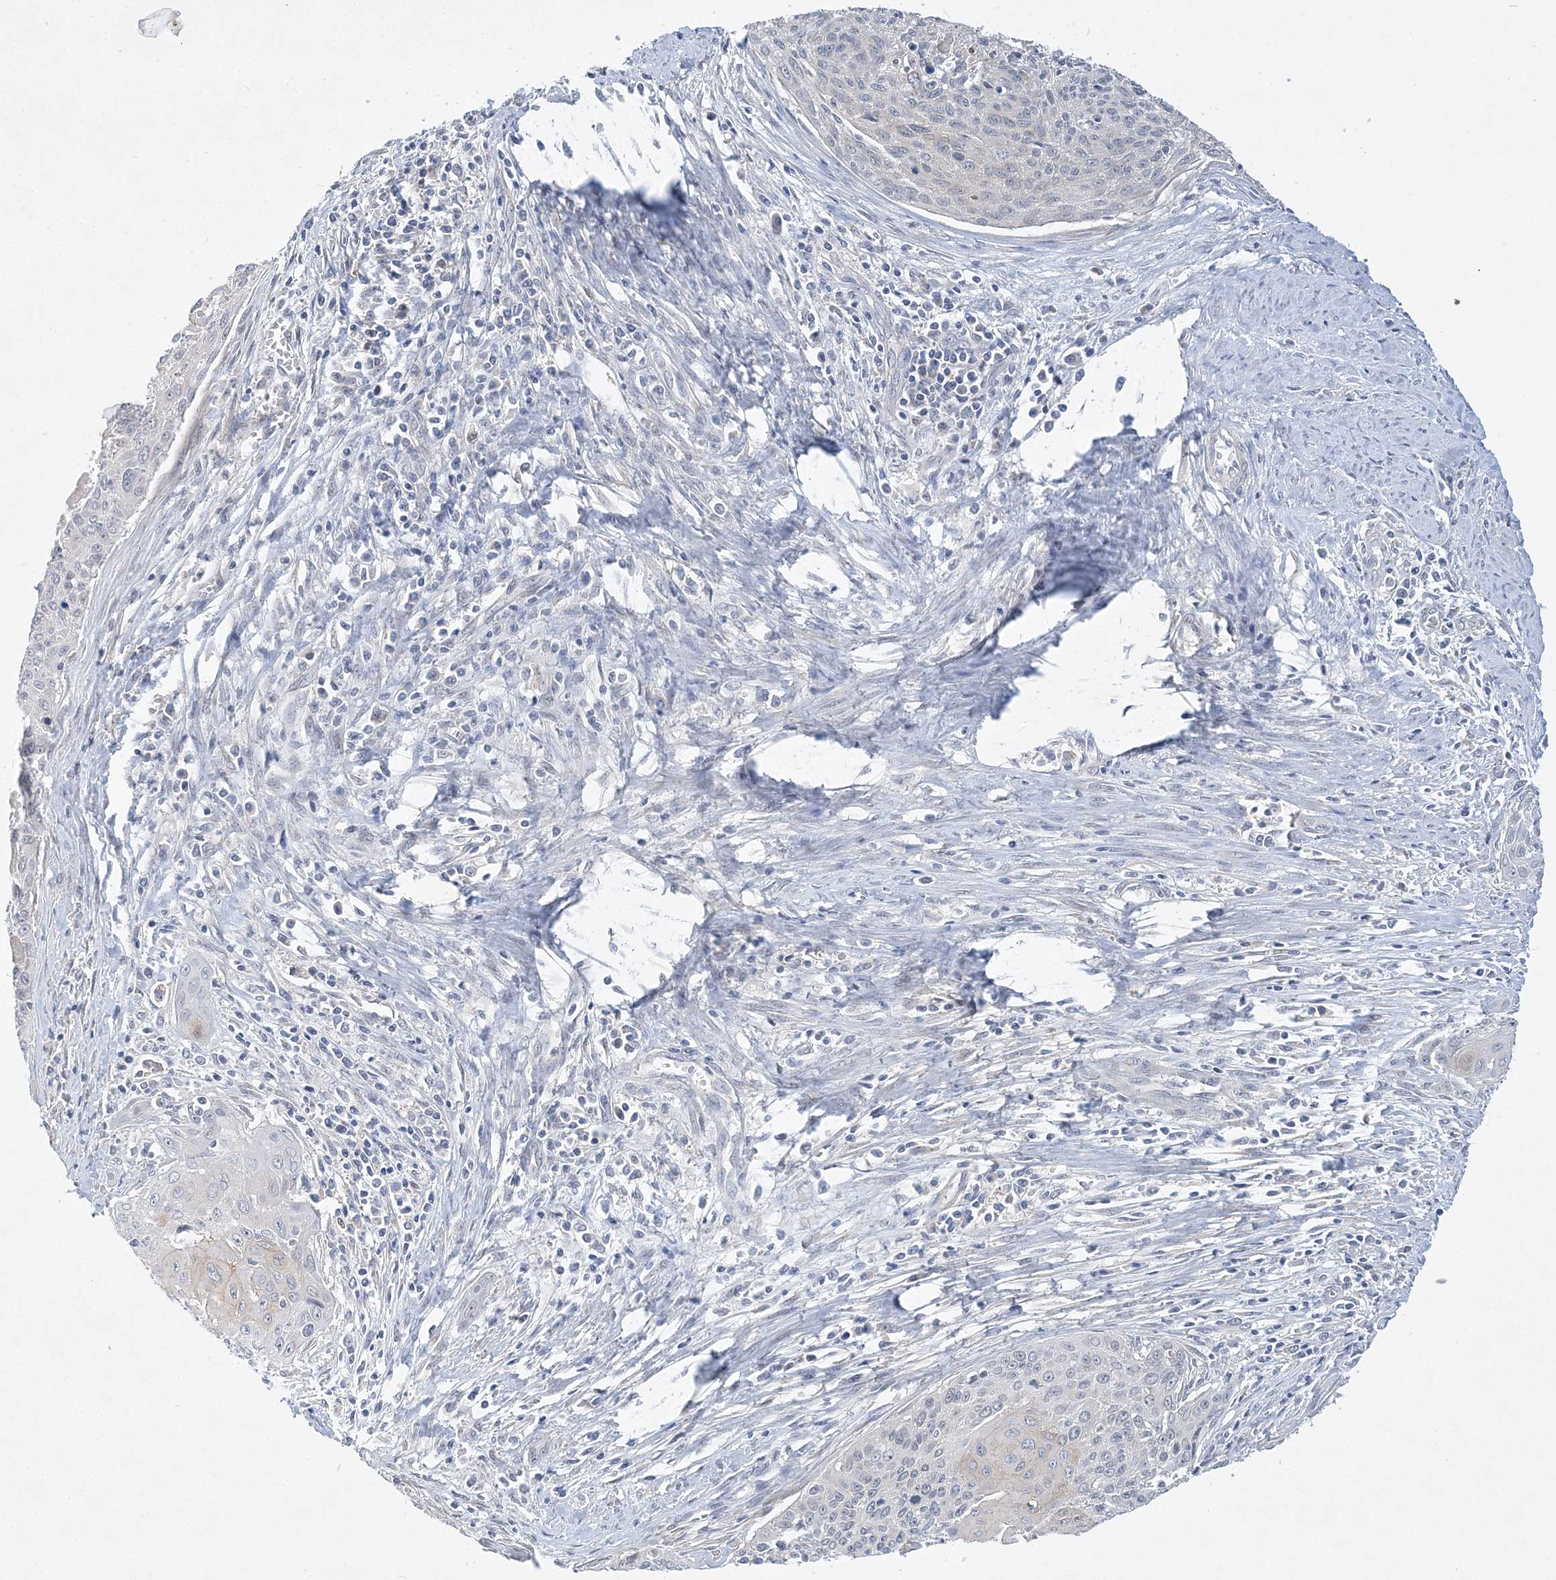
{"staining": {"intensity": "negative", "quantity": "none", "location": "none"}, "tissue": "cervical cancer", "cell_type": "Tumor cells", "image_type": "cancer", "snomed": [{"axis": "morphology", "description": "Squamous cell carcinoma, NOS"}, {"axis": "topography", "description": "Cervix"}], "caption": "Squamous cell carcinoma (cervical) stained for a protein using immunohistochemistry (IHC) reveals no staining tumor cells.", "gene": "ANKRD35", "patient": {"sex": "female", "age": 55}}